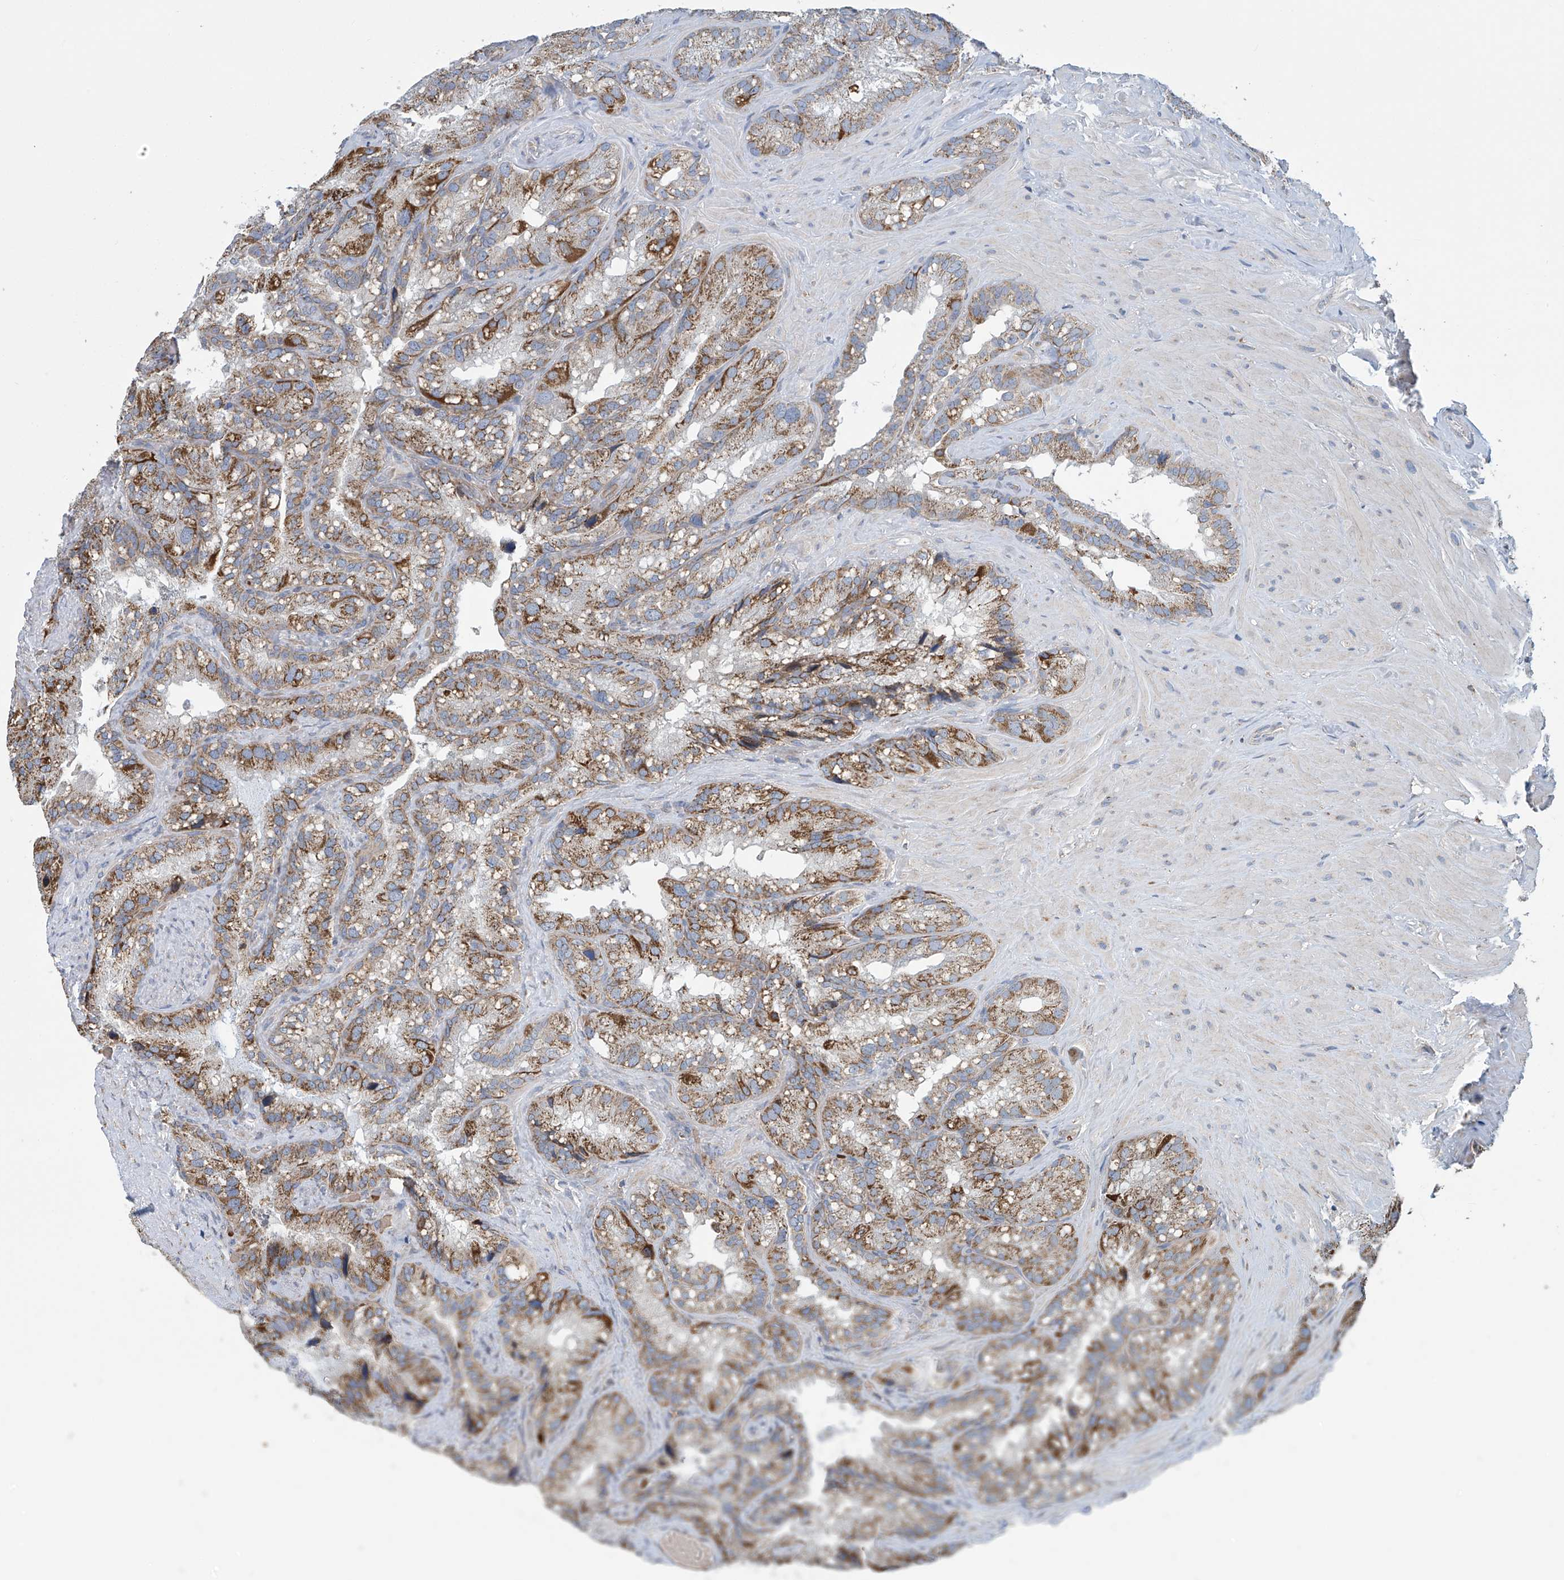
{"staining": {"intensity": "moderate", "quantity": ">75%", "location": "cytoplasmic/membranous"}, "tissue": "seminal vesicle", "cell_type": "Glandular cells", "image_type": "normal", "snomed": [{"axis": "morphology", "description": "Normal tissue, NOS"}, {"axis": "topography", "description": "Prostate"}, {"axis": "topography", "description": "Seminal veicle"}], "caption": "Immunohistochemical staining of normal seminal vesicle demonstrates moderate cytoplasmic/membranous protein positivity in approximately >75% of glandular cells. Ihc stains the protein in brown and the nuclei are stained blue.", "gene": "COMMD1", "patient": {"sex": "male", "age": 68}}